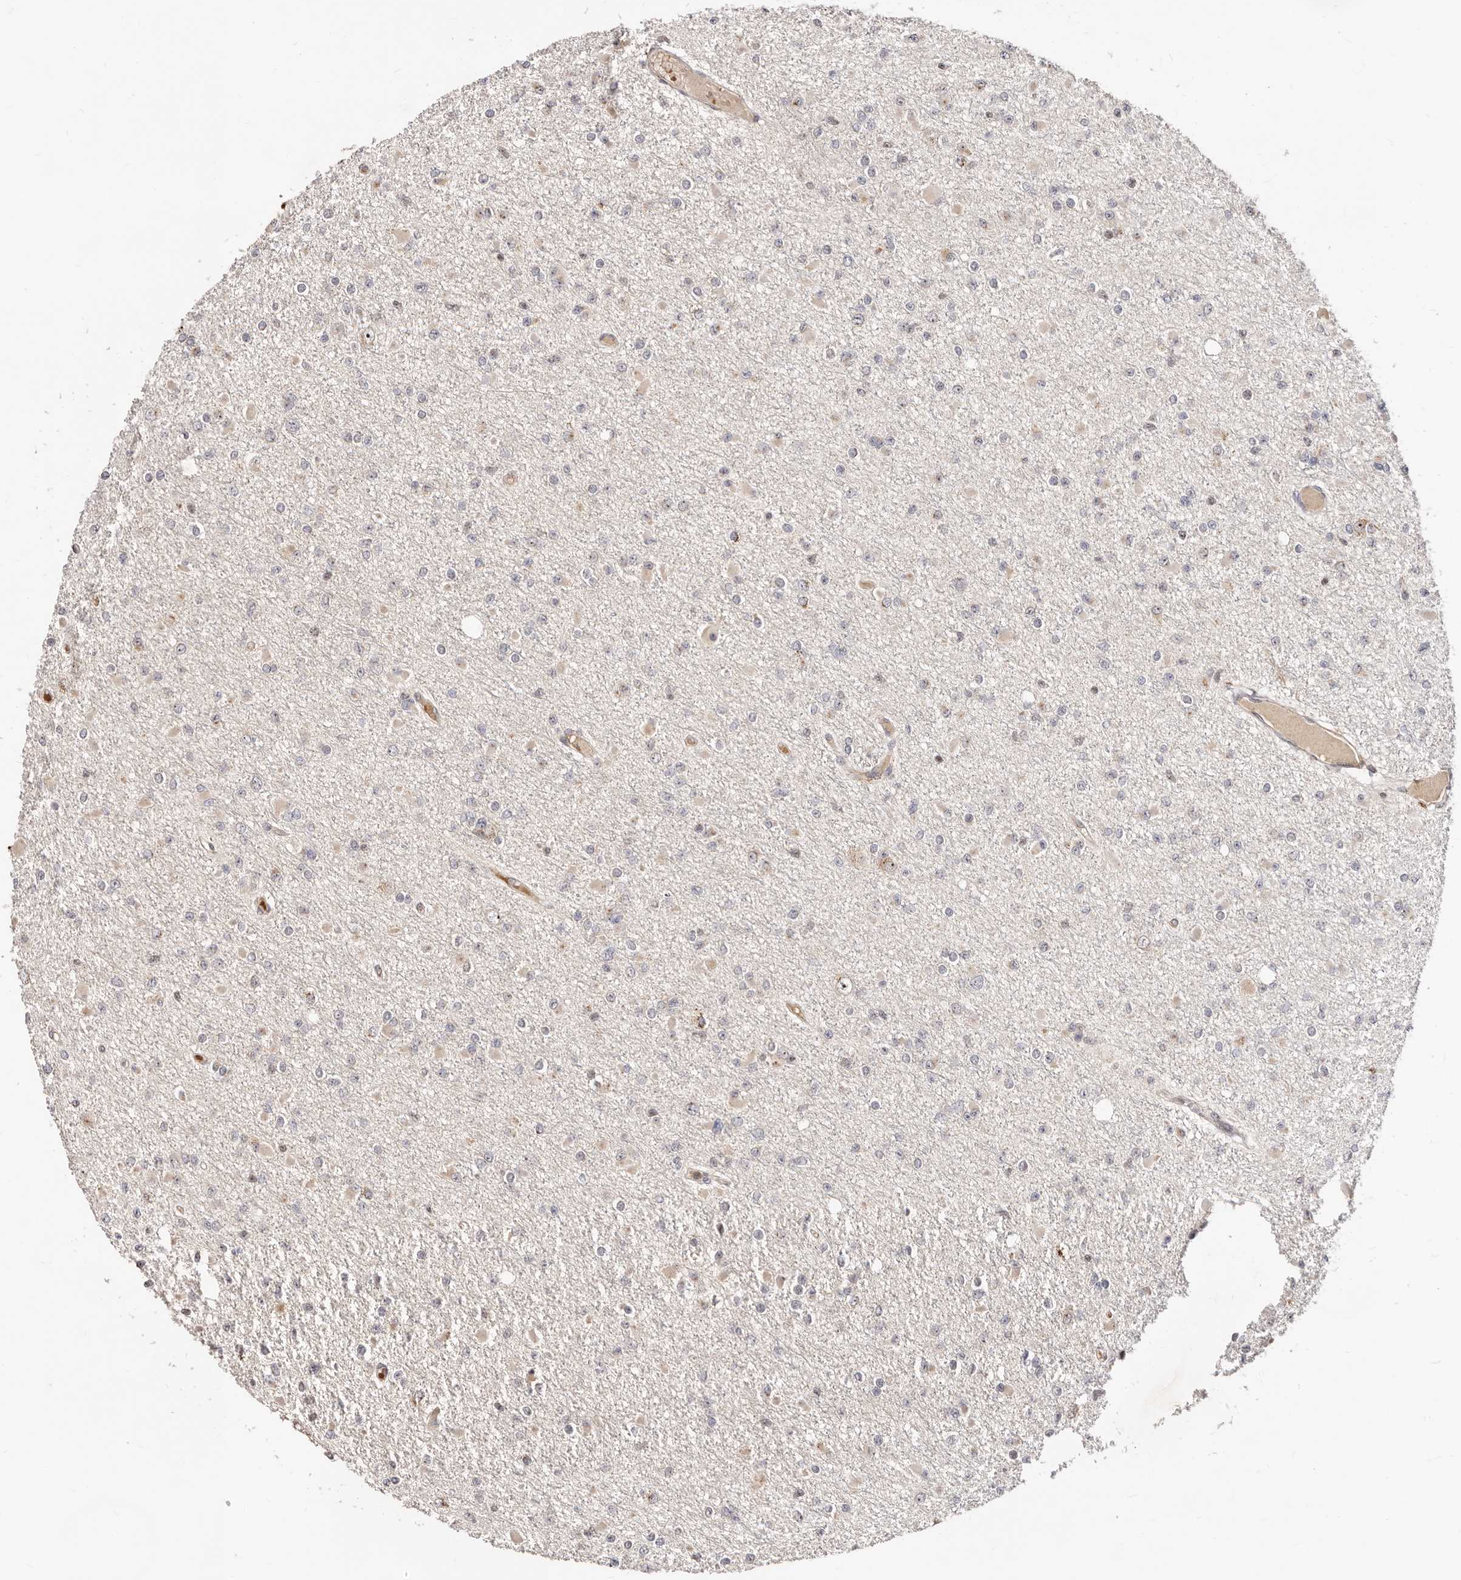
{"staining": {"intensity": "negative", "quantity": "none", "location": "none"}, "tissue": "glioma", "cell_type": "Tumor cells", "image_type": "cancer", "snomed": [{"axis": "morphology", "description": "Glioma, malignant, Low grade"}, {"axis": "topography", "description": "Brain"}], "caption": "This is a histopathology image of immunohistochemistry (IHC) staining of malignant glioma (low-grade), which shows no staining in tumor cells.", "gene": "APOL6", "patient": {"sex": "female", "age": 22}}